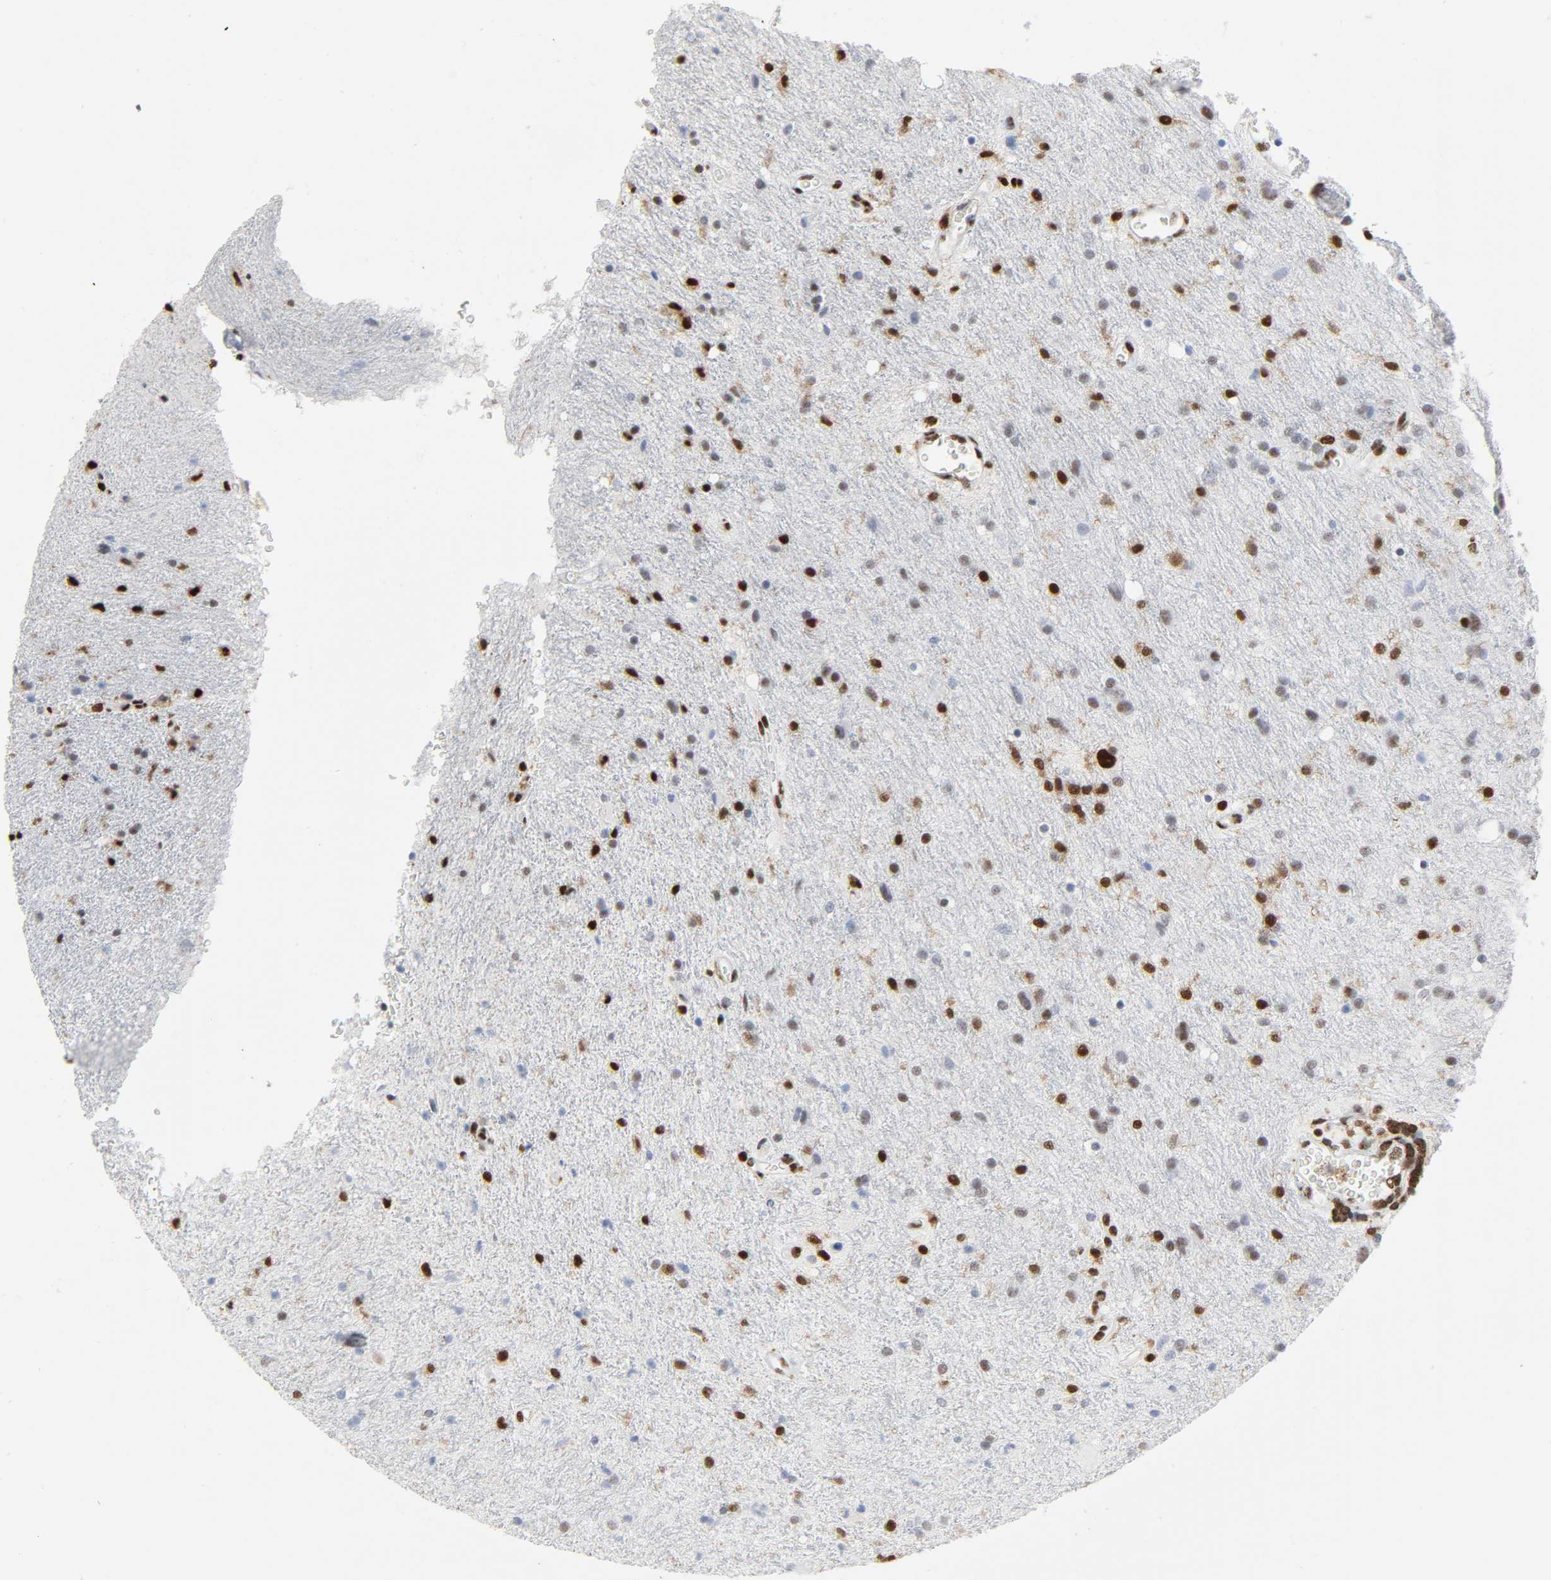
{"staining": {"intensity": "strong", "quantity": "25%-75%", "location": "nuclear"}, "tissue": "glioma", "cell_type": "Tumor cells", "image_type": "cancer", "snomed": [{"axis": "morphology", "description": "Normal tissue, NOS"}, {"axis": "morphology", "description": "Glioma, malignant, High grade"}, {"axis": "topography", "description": "Cerebral cortex"}], "caption": "Immunohistochemistry photomicrograph of human high-grade glioma (malignant) stained for a protein (brown), which displays high levels of strong nuclear expression in approximately 25%-75% of tumor cells.", "gene": "WAS", "patient": {"sex": "male", "age": 56}}